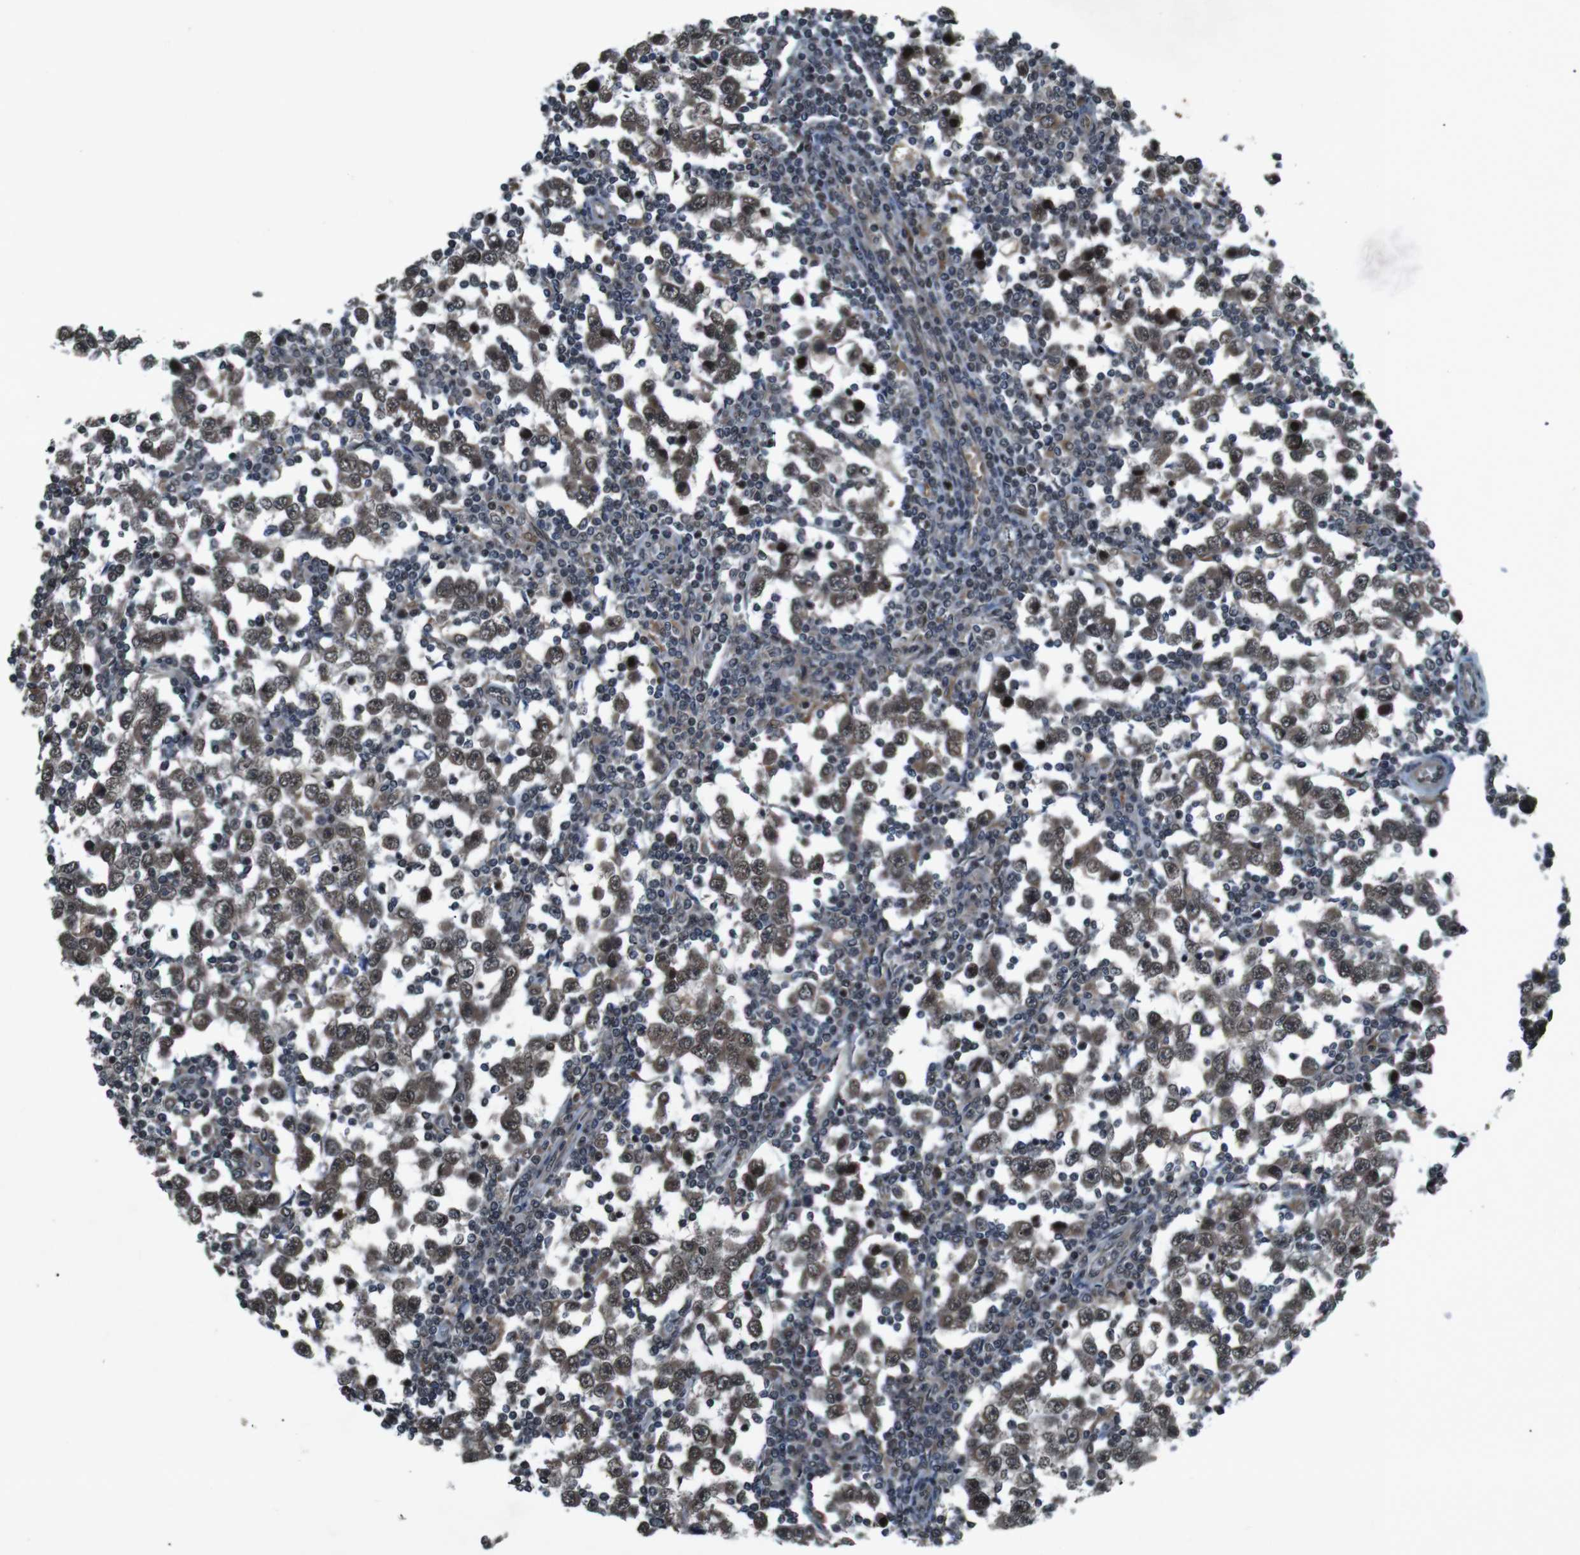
{"staining": {"intensity": "weak", "quantity": ">75%", "location": "cytoplasmic/membranous,nuclear"}, "tissue": "testis cancer", "cell_type": "Tumor cells", "image_type": "cancer", "snomed": [{"axis": "morphology", "description": "Seminoma, NOS"}, {"axis": "topography", "description": "Testis"}], "caption": "Testis cancer (seminoma) was stained to show a protein in brown. There is low levels of weak cytoplasmic/membranous and nuclear staining in approximately >75% of tumor cells.", "gene": "SOCS1", "patient": {"sex": "male", "age": 65}}